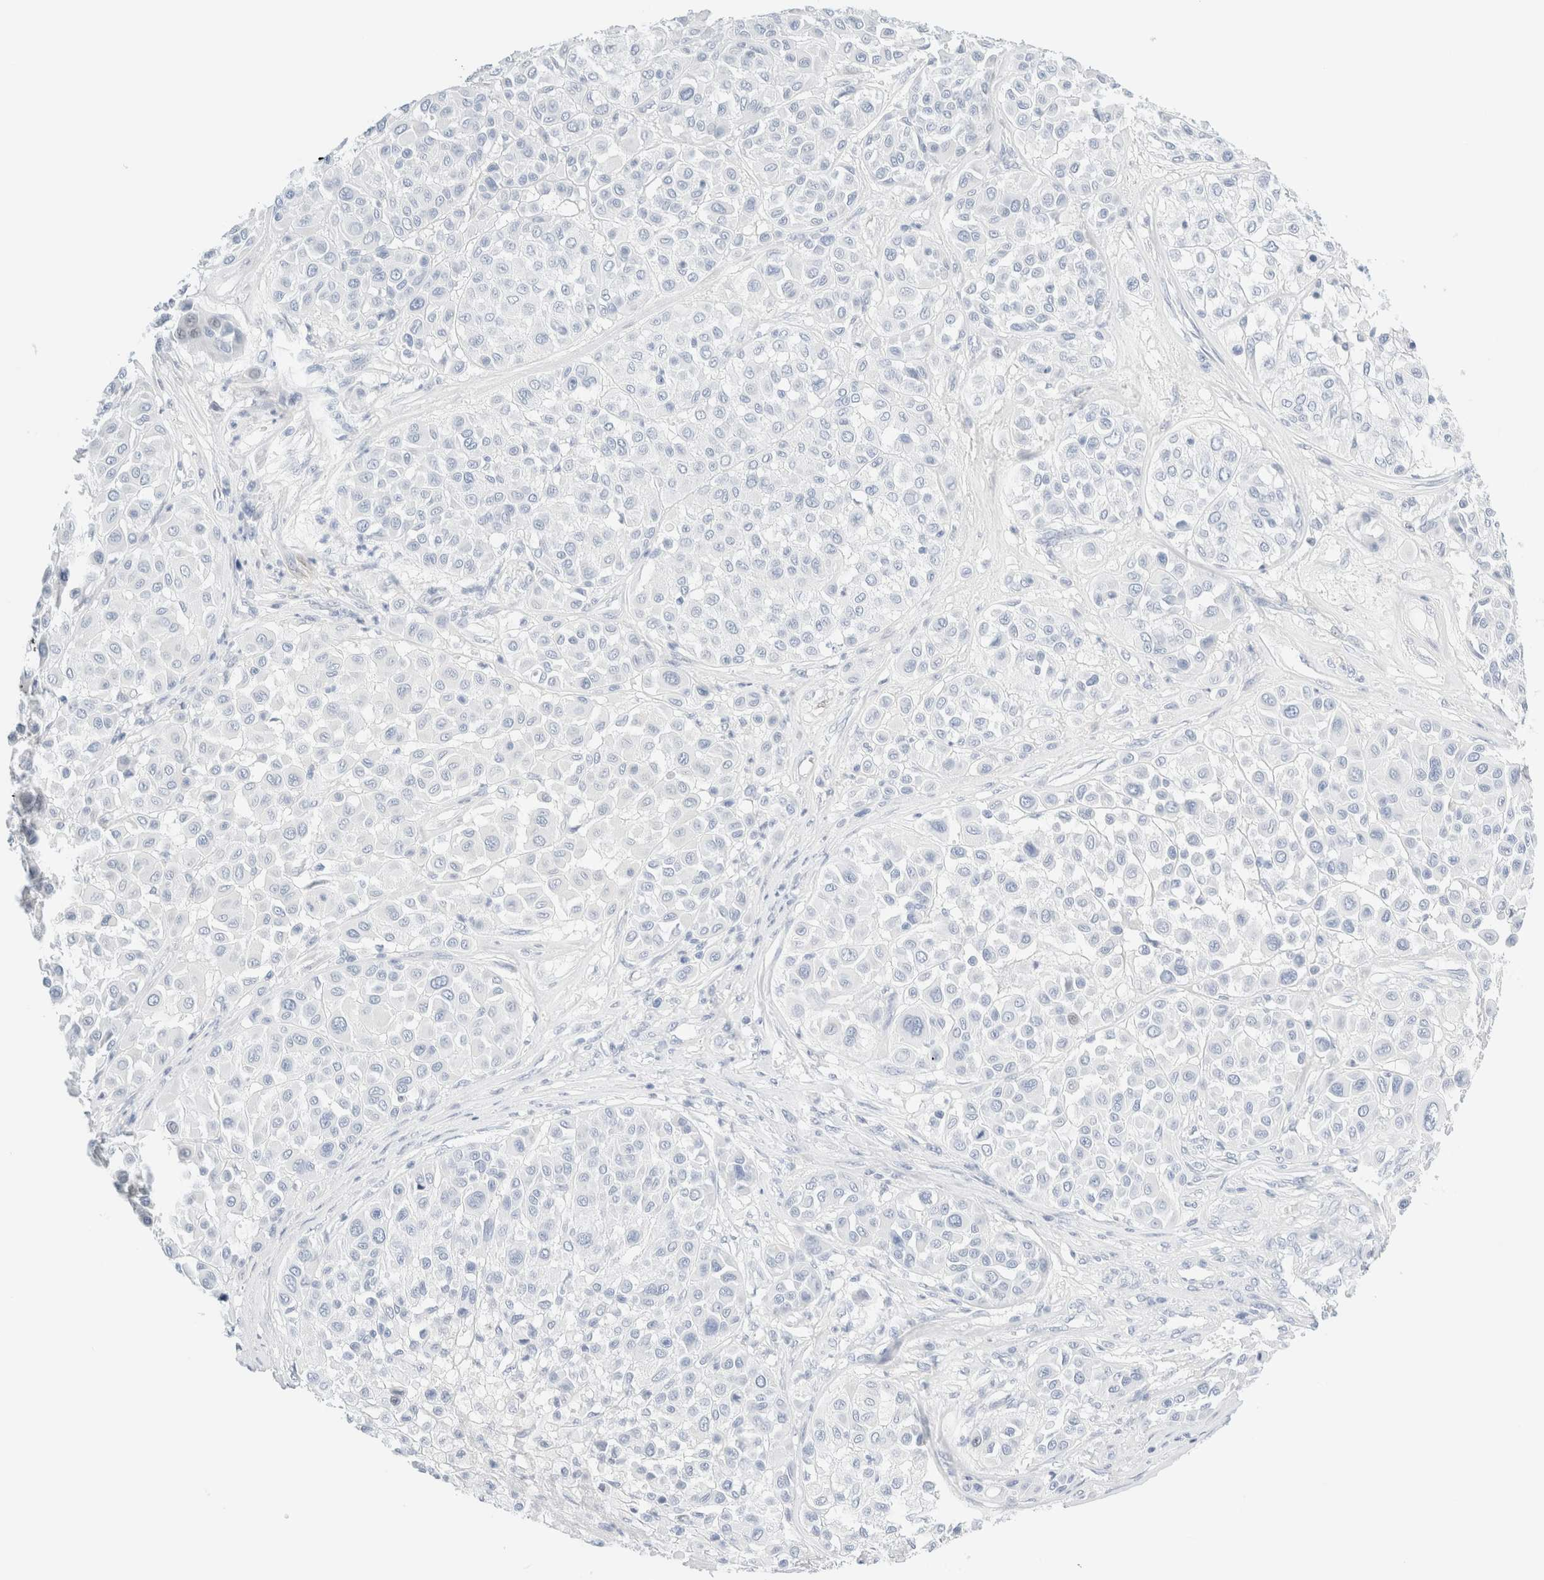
{"staining": {"intensity": "negative", "quantity": "none", "location": "none"}, "tissue": "melanoma", "cell_type": "Tumor cells", "image_type": "cancer", "snomed": [{"axis": "morphology", "description": "Malignant melanoma, Metastatic site"}, {"axis": "topography", "description": "Soft tissue"}], "caption": "This is a photomicrograph of IHC staining of melanoma, which shows no expression in tumor cells.", "gene": "DPYS", "patient": {"sex": "male", "age": 41}}